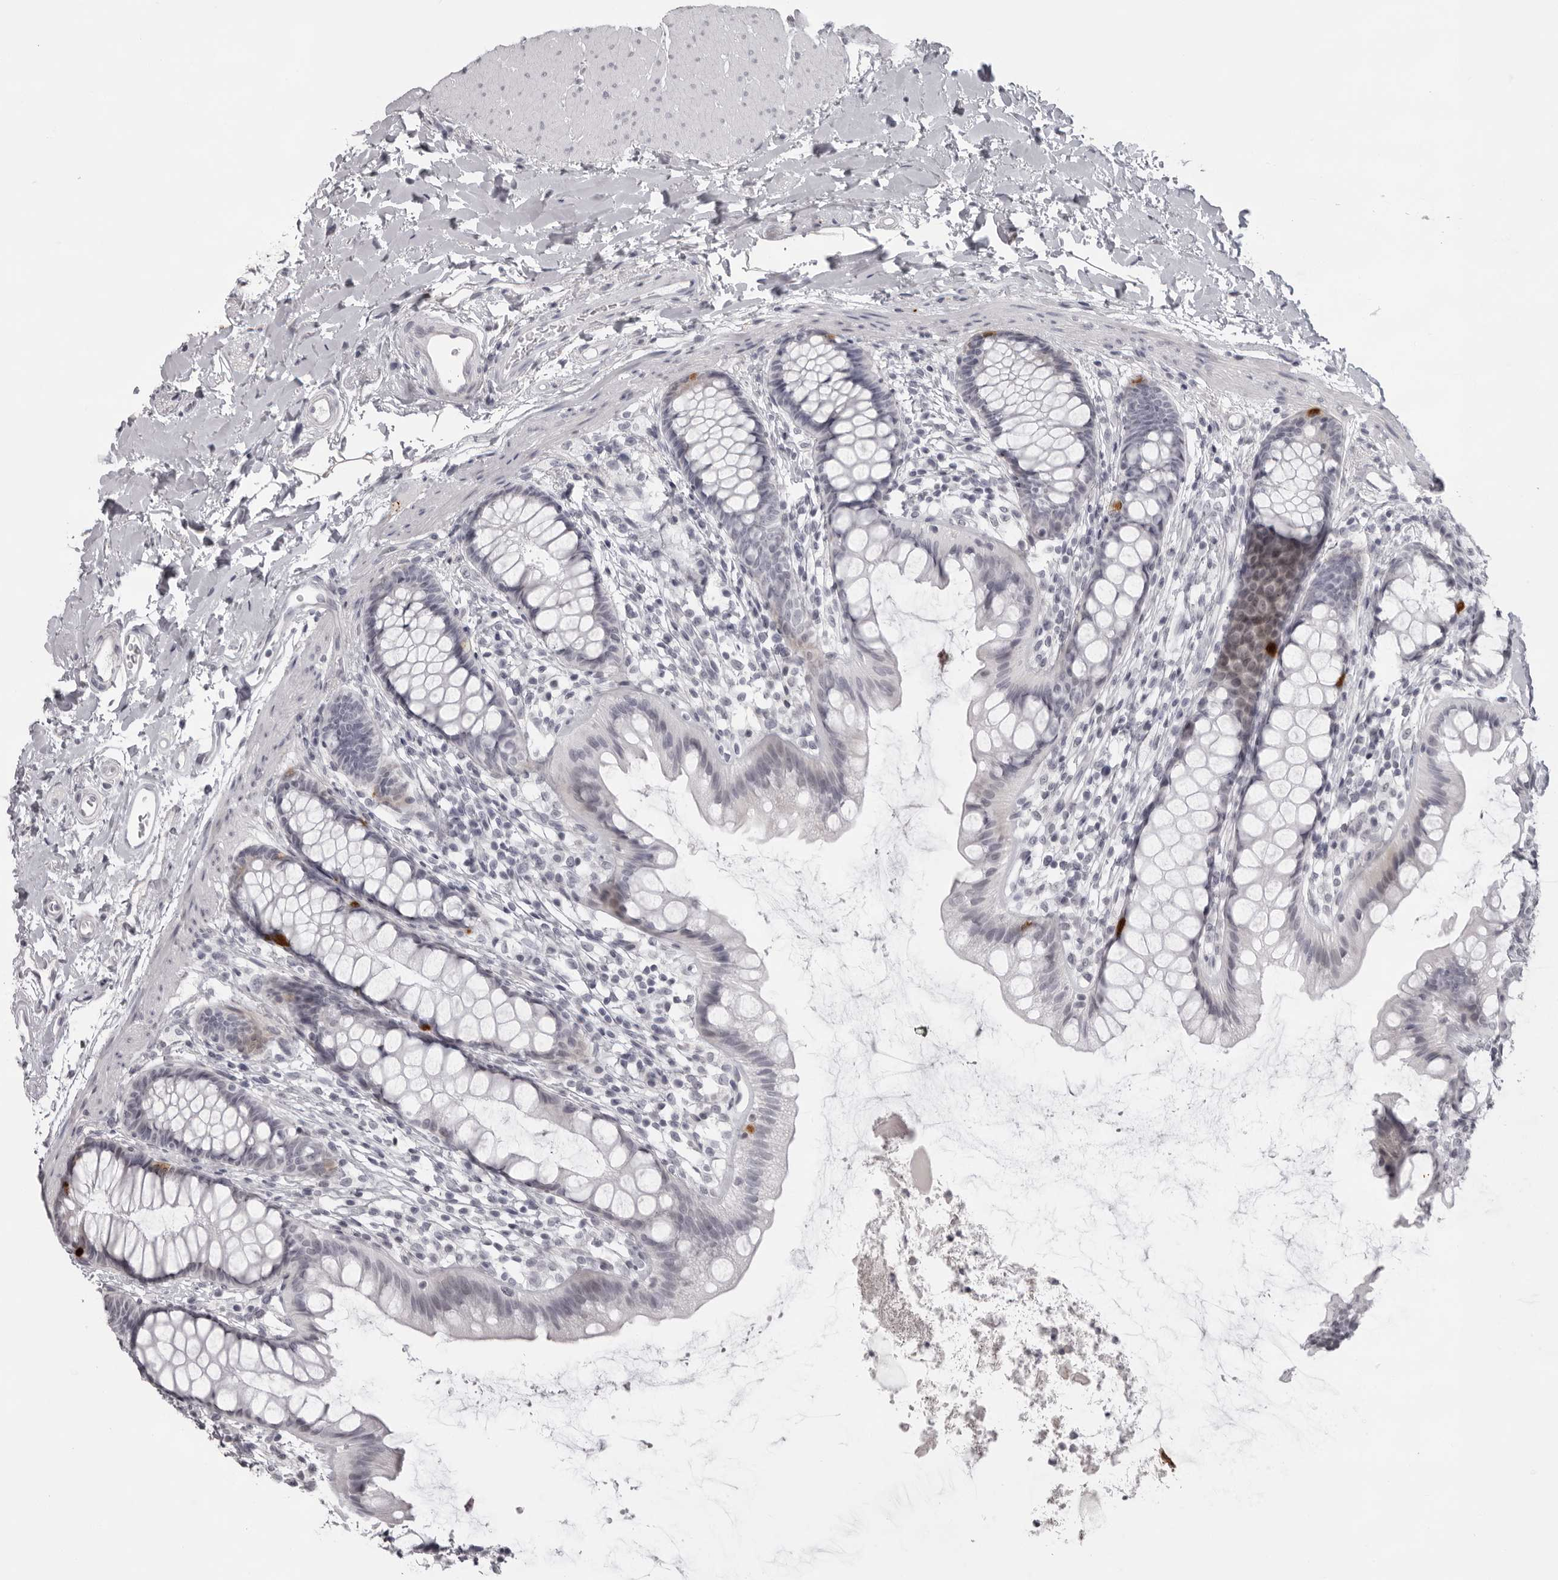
{"staining": {"intensity": "strong", "quantity": "<25%", "location": "cytoplasmic/membranous"}, "tissue": "rectum", "cell_type": "Glandular cells", "image_type": "normal", "snomed": [{"axis": "morphology", "description": "Normal tissue, NOS"}, {"axis": "topography", "description": "Rectum"}], "caption": "Approximately <25% of glandular cells in benign rectum reveal strong cytoplasmic/membranous protein staining as visualized by brown immunohistochemical staining.", "gene": "NUDT18", "patient": {"sex": "female", "age": 65}}